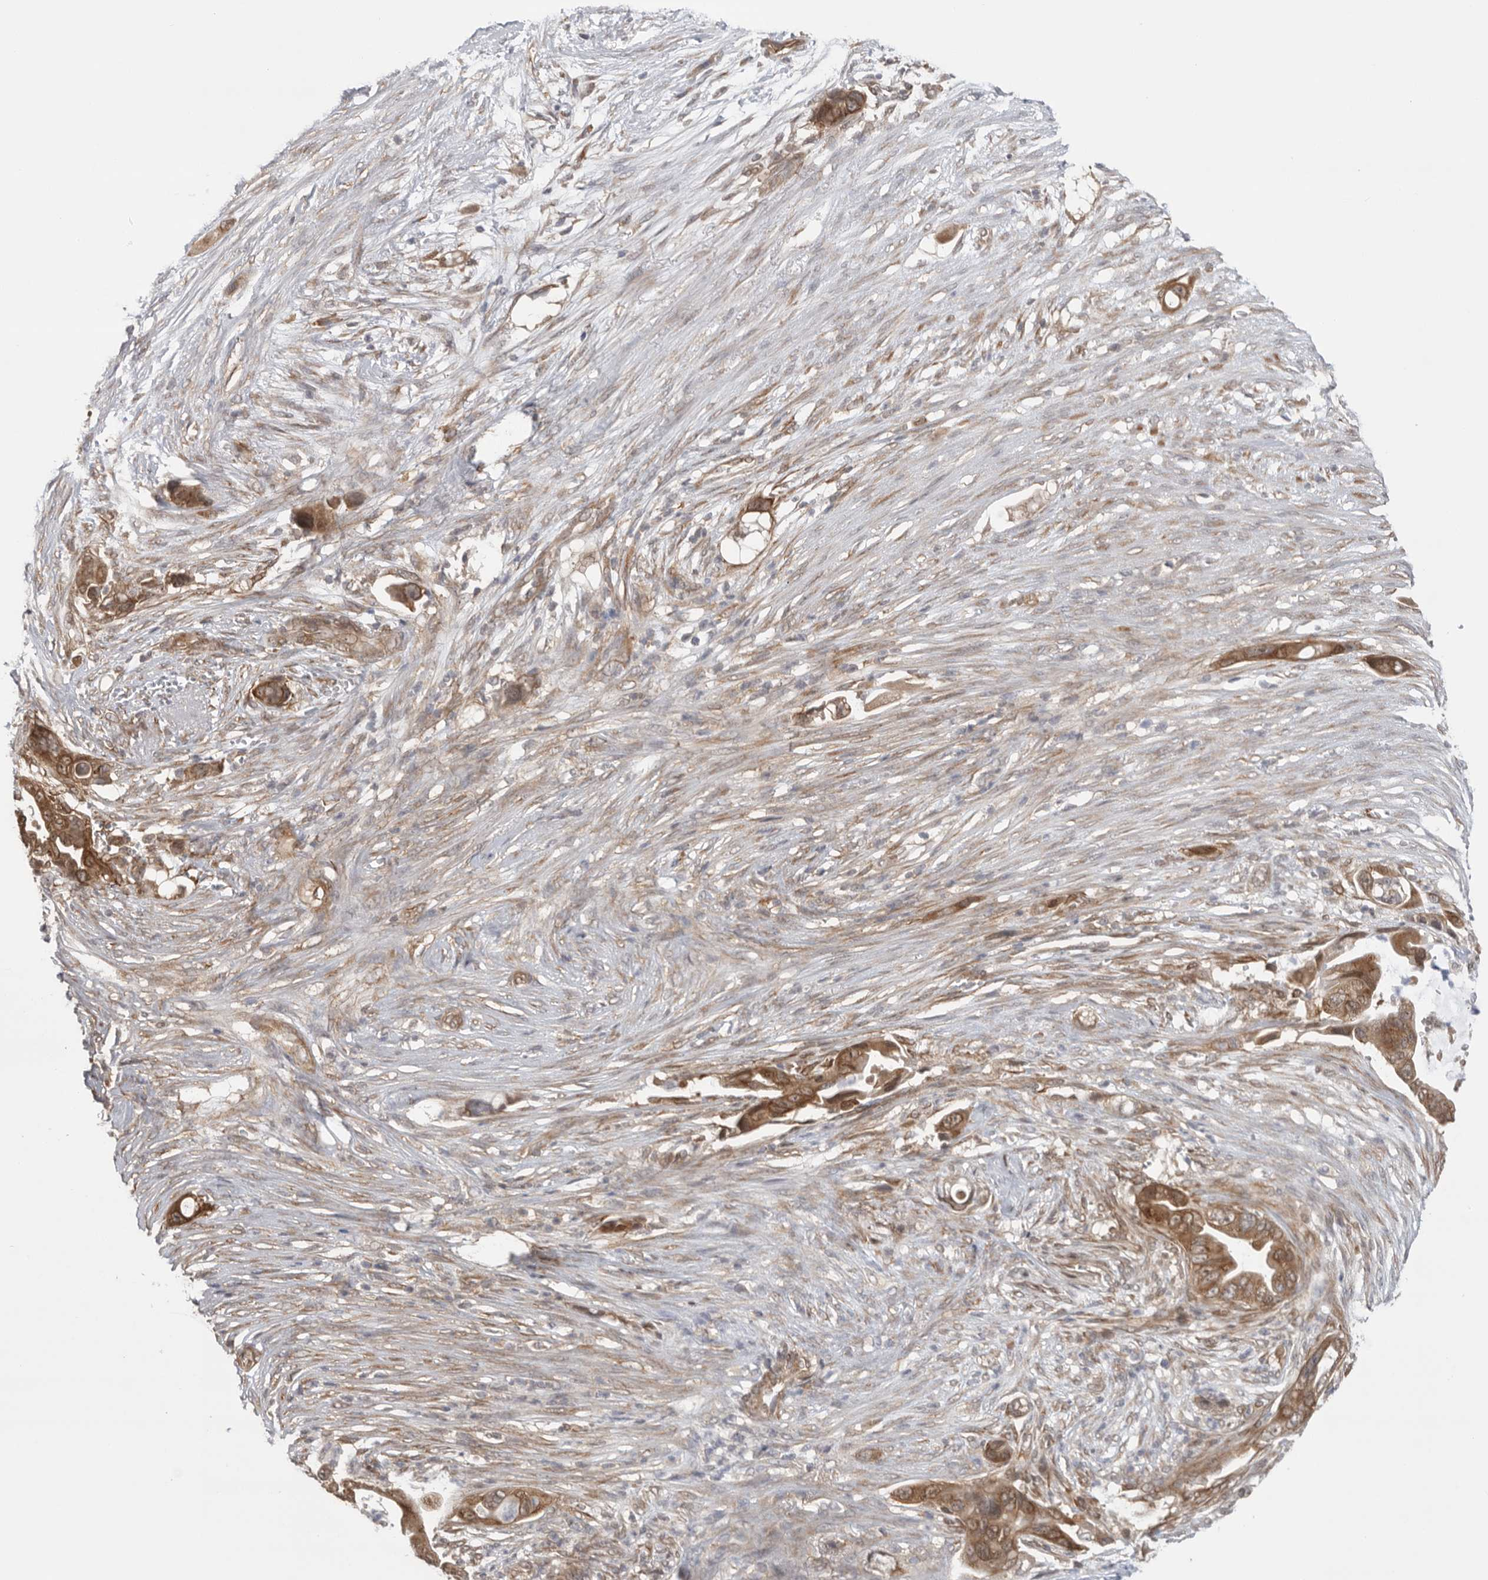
{"staining": {"intensity": "moderate", "quantity": ">75%", "location": "cytoplasmic/membranous,nuclear"}, "tissue": "pancreatic cancer", "cell_type": "Tumor cells", "image_type": "cancer", "snomed": [{"axis": "morphology", "description": "Adenocarcinoma, NOS"}, {"axis": "topography", "description": "Pancreas"}], "caption": "Immunohistochemistry histopathology image of neoplastic tissue: human pancreatic cancer stained using IHC exhibits medium levels of moderate protein expression localized specifically in the cytoplasmic/membranous and nuclear of tumor cells, appearing as a cytoplasmic/membranous and nuclear brown color.", "gene": "VPS50", "patient": {"sex": "female", "age": 72}}